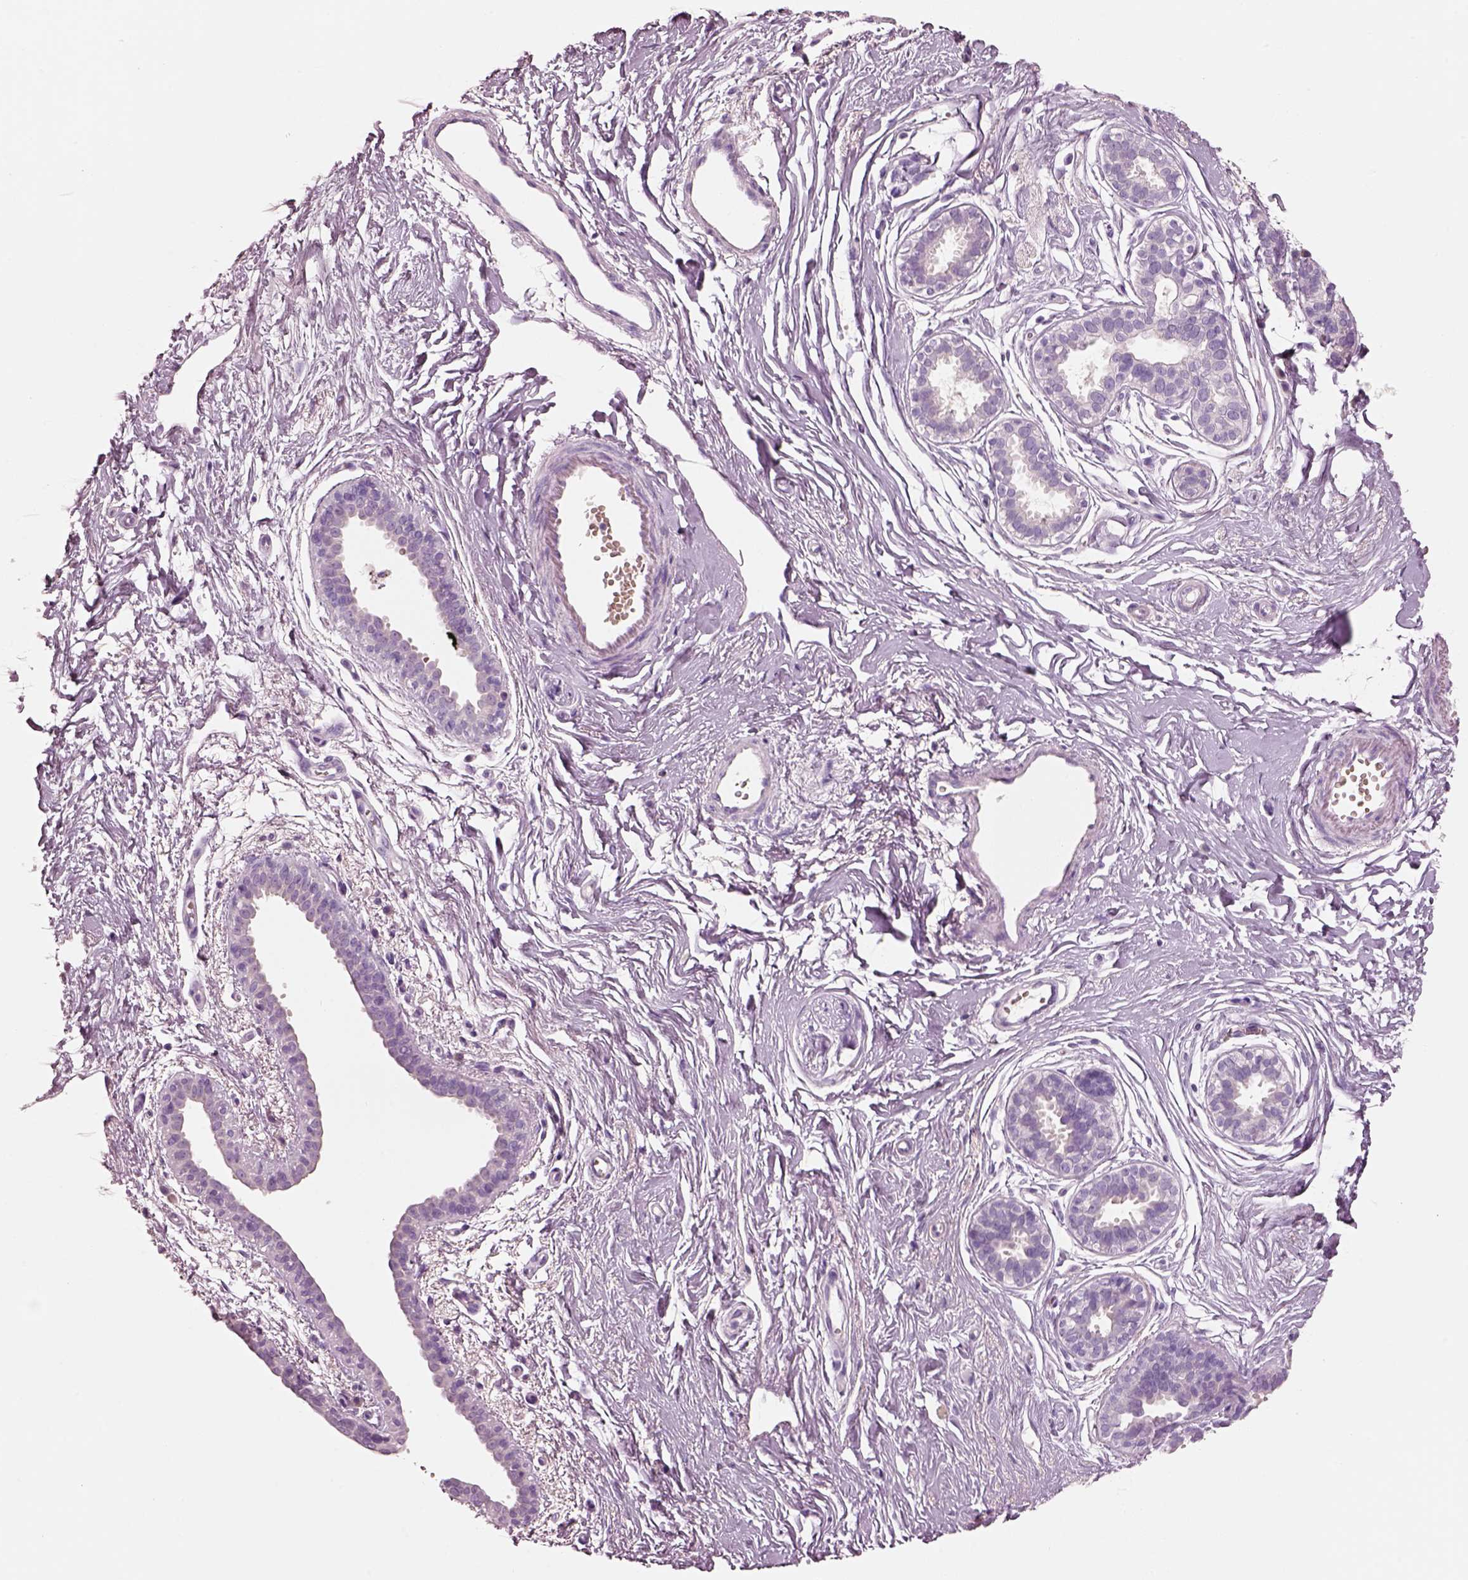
{"staining": {"intensity": "negative", "quantity": "none", "location": "none"}, "tissue": "breast", "cell_type": "Adipocytes", "image_type": "normal", "snomed": [{"axis": "morphology", "description": "Normal tissue, NOS"}, {"axis": "topography", "description": "Breast"}], "caption": "Adipocytes show no significant positivity in benign breast.", "gene": "ELSPBP1", "patient": {"sex": "female", "age": 49}}